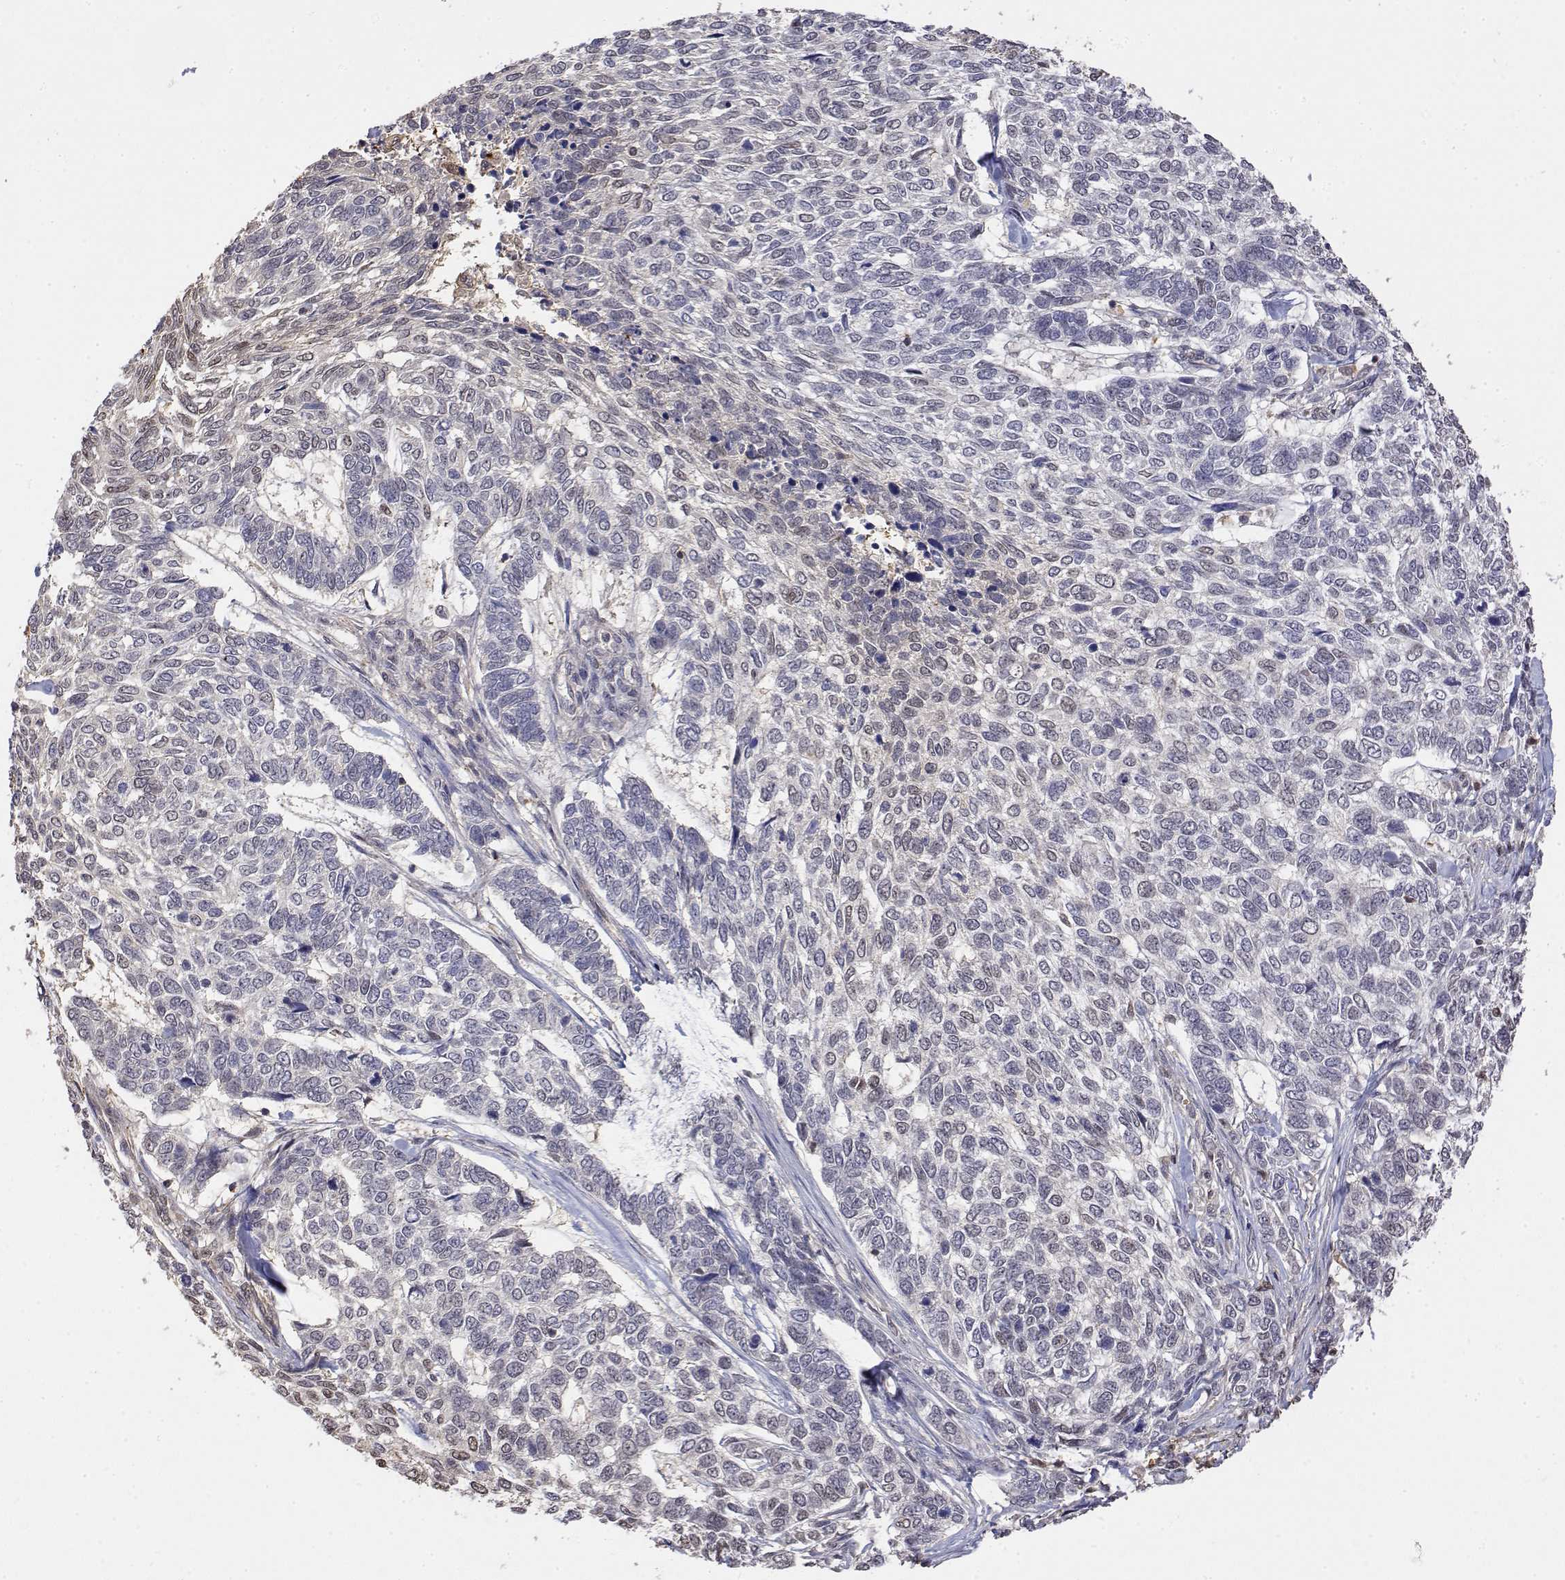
{"staining": {"intensity": "negative", "quantity": "none", "location": "none"}, "tissue": "skin cancer", "cell_type": "Tumor cells", "image_type": "cancer", "snomed": [{"axis": "morphology", "description": "Basal cell carcinoma"}, {"axis": "topography", "description": "Skin"}], "caption": "There is no significant positivity in tumor cells of basal cell carcinoma (skin). (Brightfield microscopy of DAB IHC at high magnification).", "gene": "TPI1", "patient": {"sex": "female", "age": 65}}